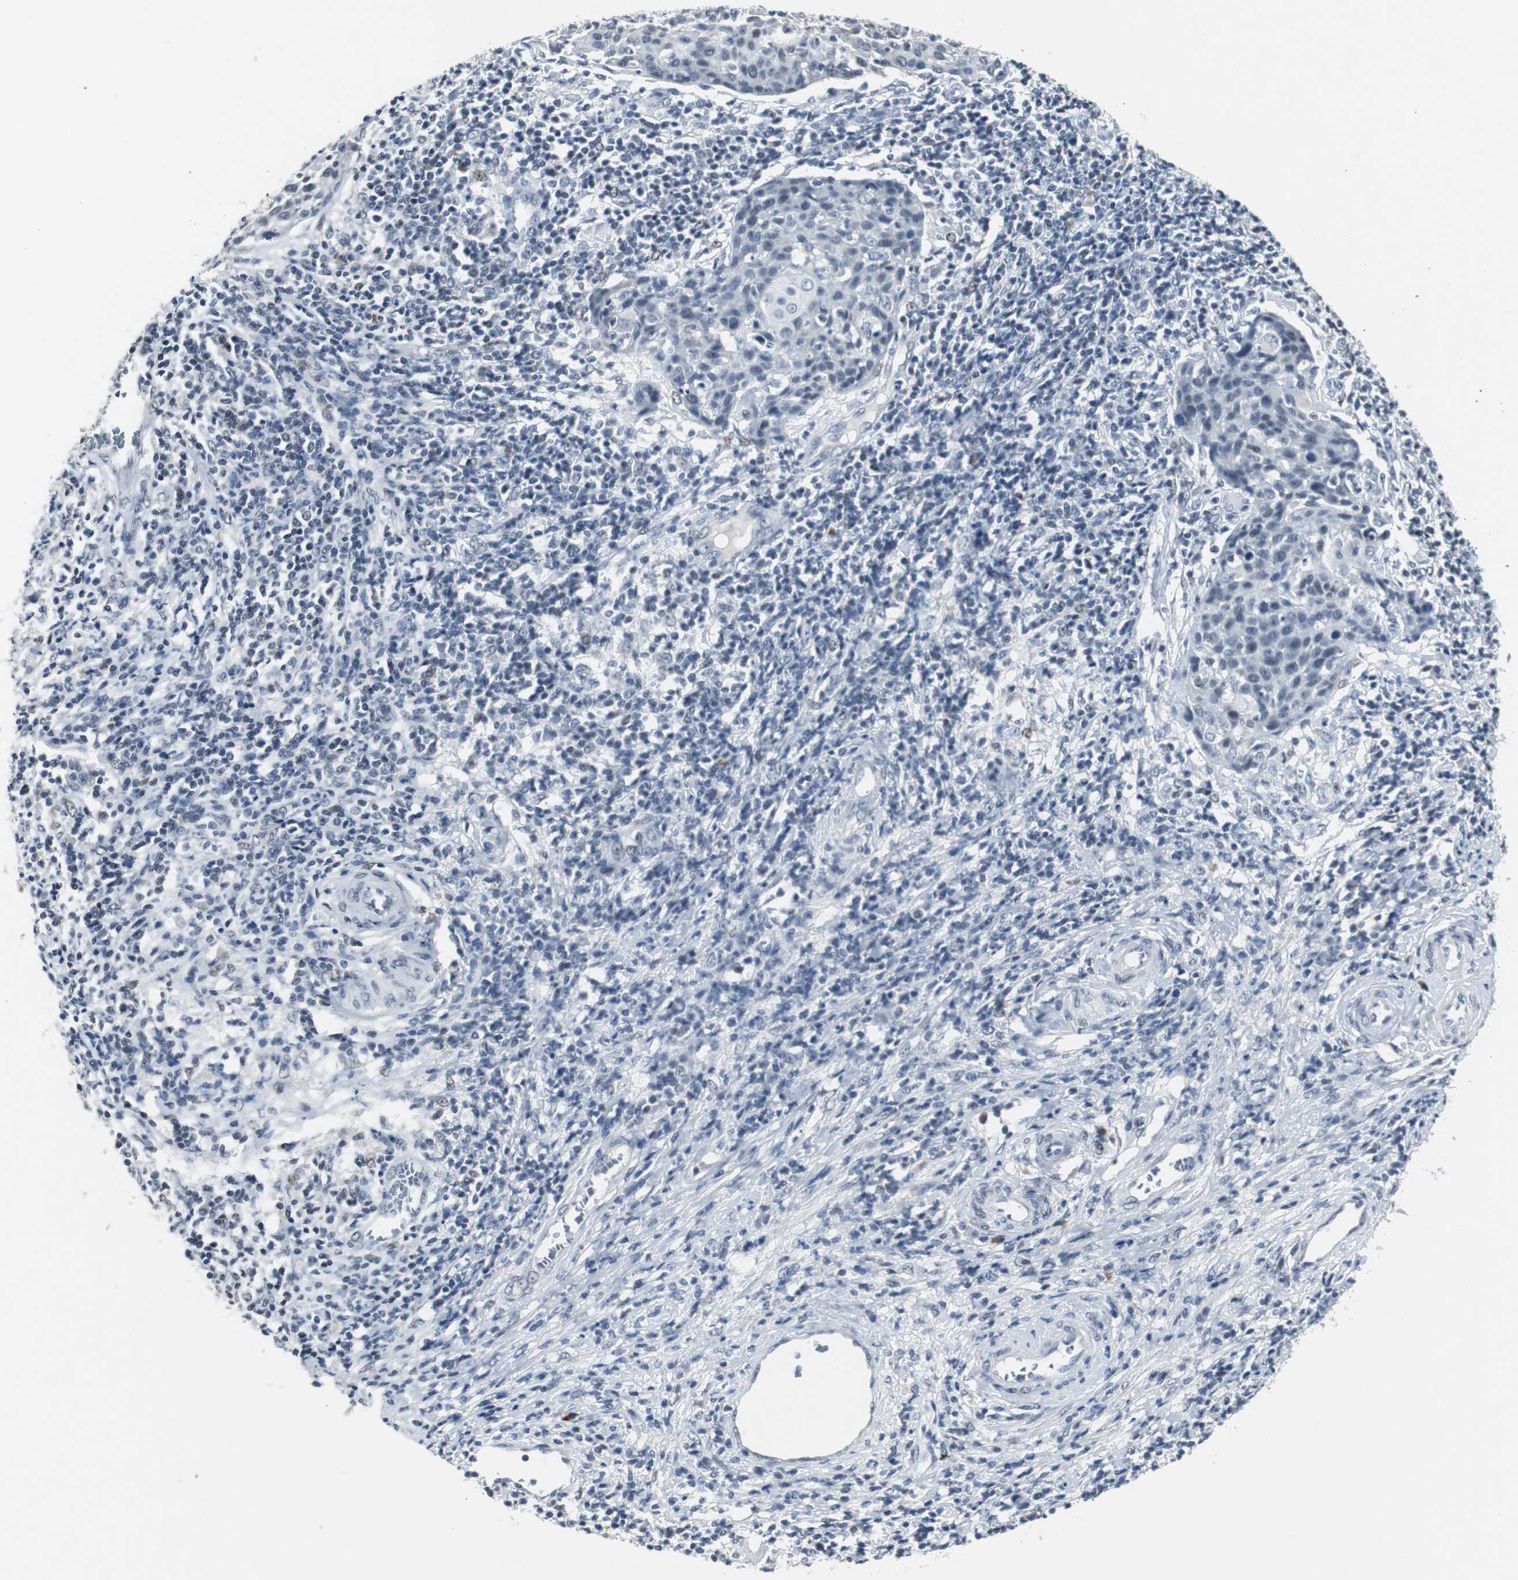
{"staining": {"intensity": "negative", "quantity": "none", "location": "none"}, "tissue": "cervical cancer", "cell_type": "Tumor cells", "image_type": "cancer", "snomed": [{"axis": "morphology", "description": "Squamous cell carcinoma, NOS"}, {"axis": "topography", "description": "Cervix"}], "caption": "Tumor cells show no significant protein staining in cervical squamous cell carcinoma. Nuclei are stained in blue.", "gene": "ELK1", "patient": {"sex": "female", "age": 38}}